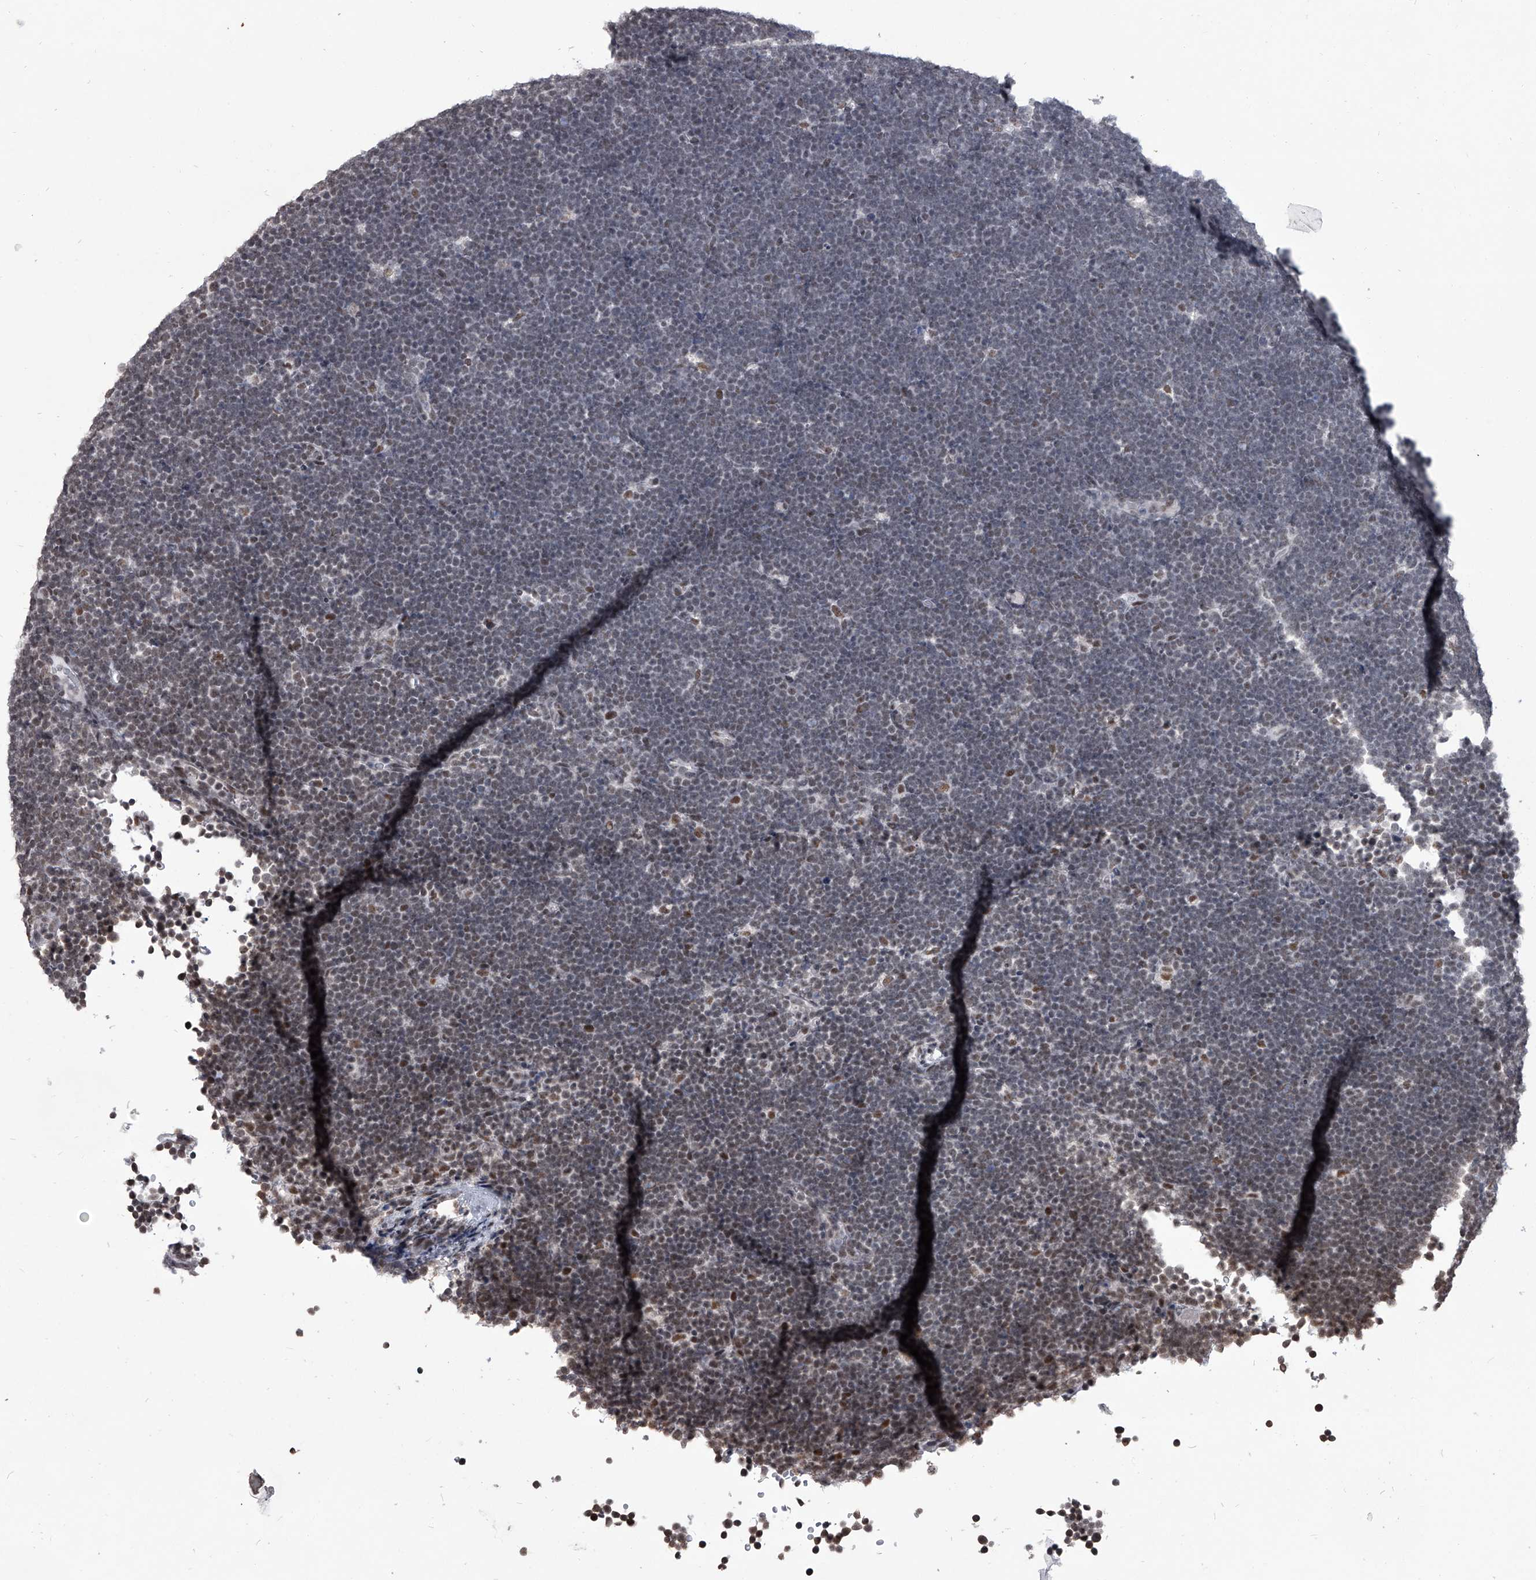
{"staining": {"intensity": "weak", "quantity": "<25%", "location": "nuclear"}, "tissue": "lymphoma", "cell_type": "Tumor cells", "image_type": "cancer", "snomed": [{"axis": "morphology", "description": "Malignant lymphoma, non-Hodgkin's type, High grade"}, {"axis": "topography", "description": "Lymph node"}], "caption": "Lymphoma was stained to show a protein in brown. There is no significant staining in tumor cells. (Stains: DAB immunohistochemistry (IHC) with hematoxylin counter stain, Microscopy: brightfield microscopy at high magnification).", "gene": "PPIL4", "patient": {"sex": "male", "age": 13}}